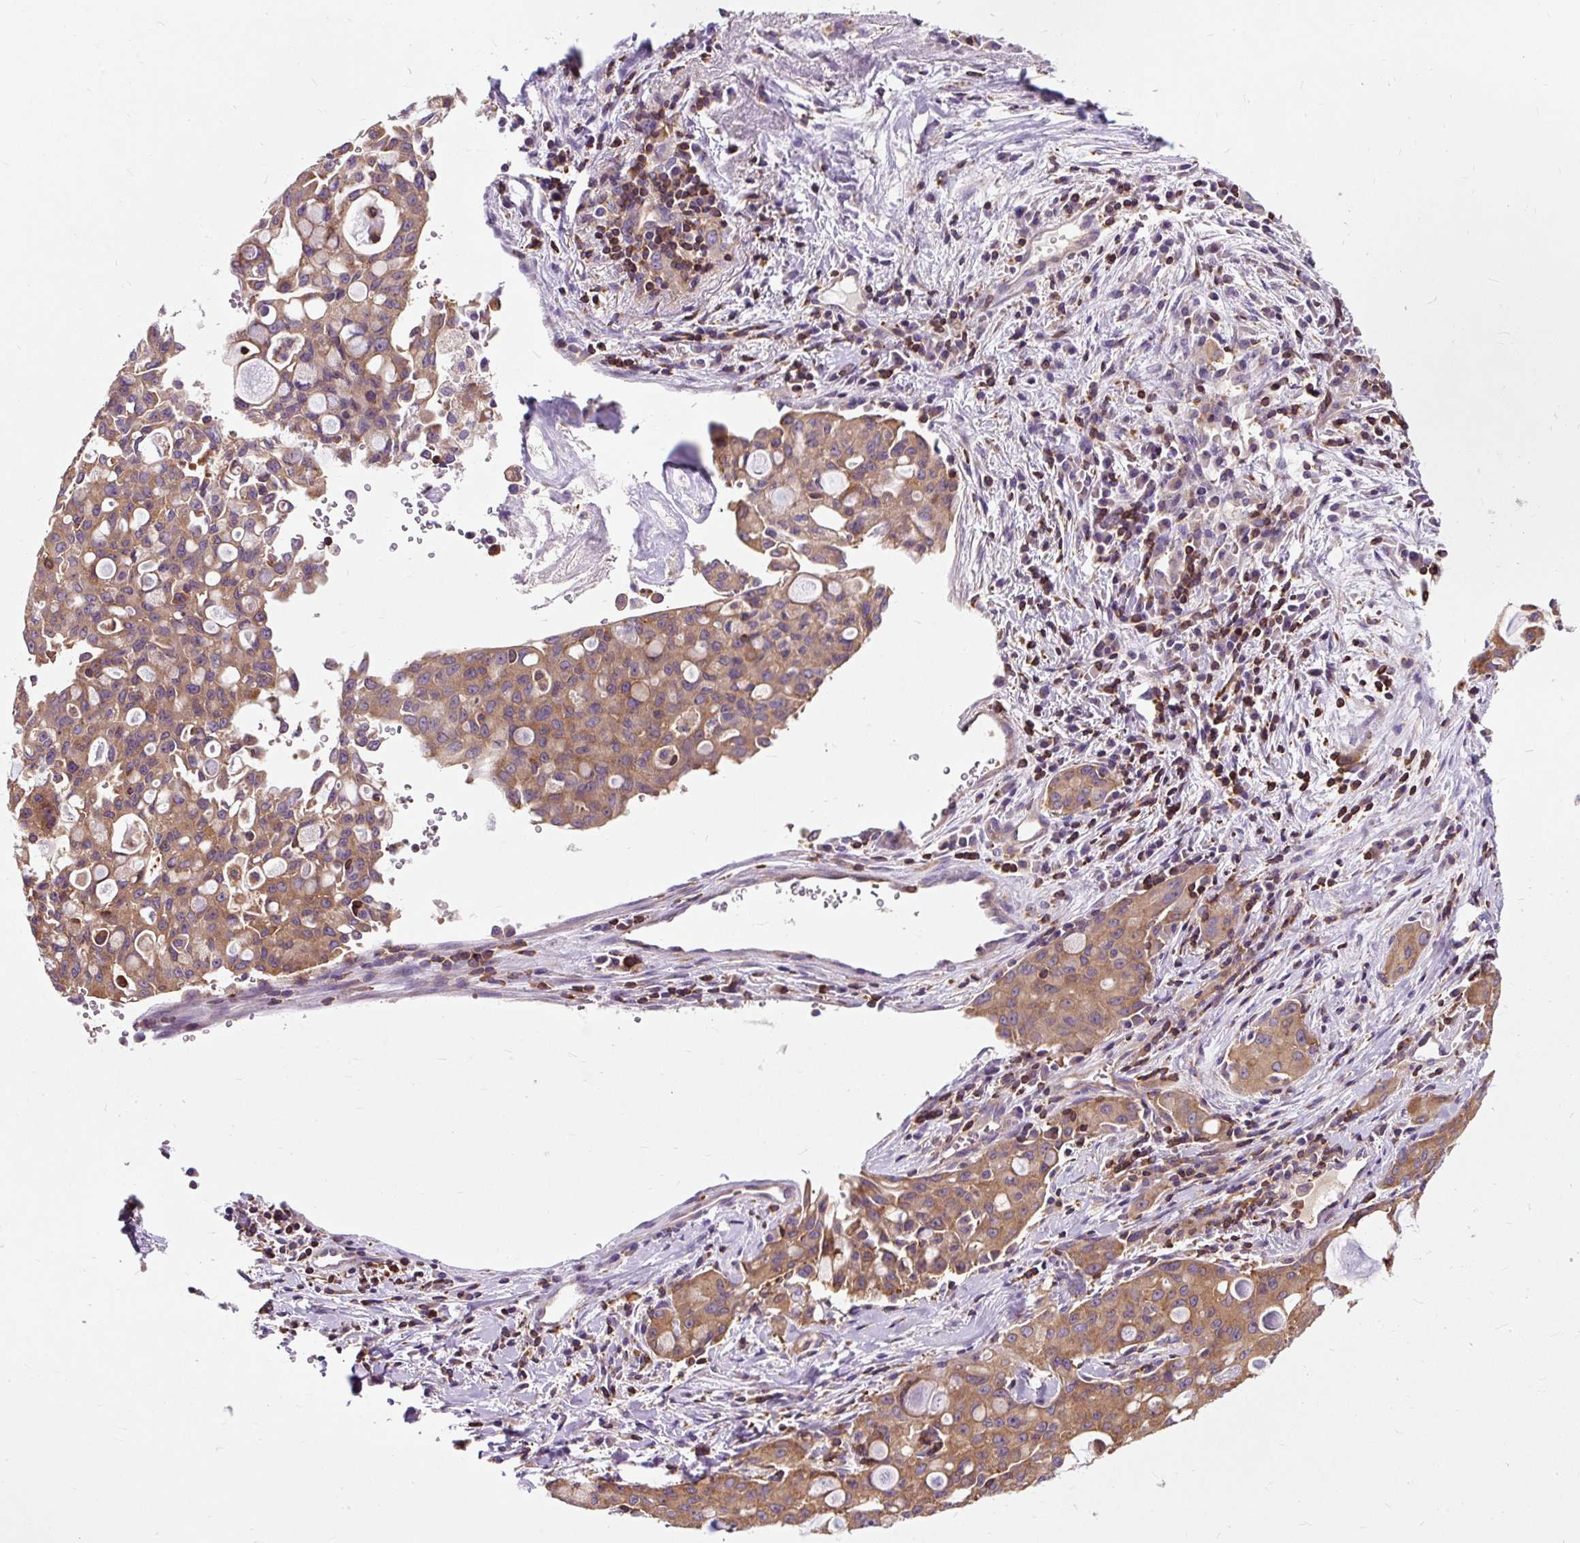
{"staining": {"intensity": "moderate", "quantity": ">75%", "location": "cytoplasmic/membranous"}, "tissue": "lung cancer", "cell_type": "Tumor cells", "image_type": "cancer", "snomed": [{"axis": "morphology", "description": "Adenocarcinoma, NOS"}, {"axis": "topography", "description": "Lung"}], "caption": "A high-resolution image shows immunohistochemistry (IHC) staining of lung cancer (adenocarcinoma), which shows moderate cytoplasmic/membranous expression in approximately >75% of tumor cells.", "gene": "CISD3", "patient": {"sex": "female", "age": 44}}